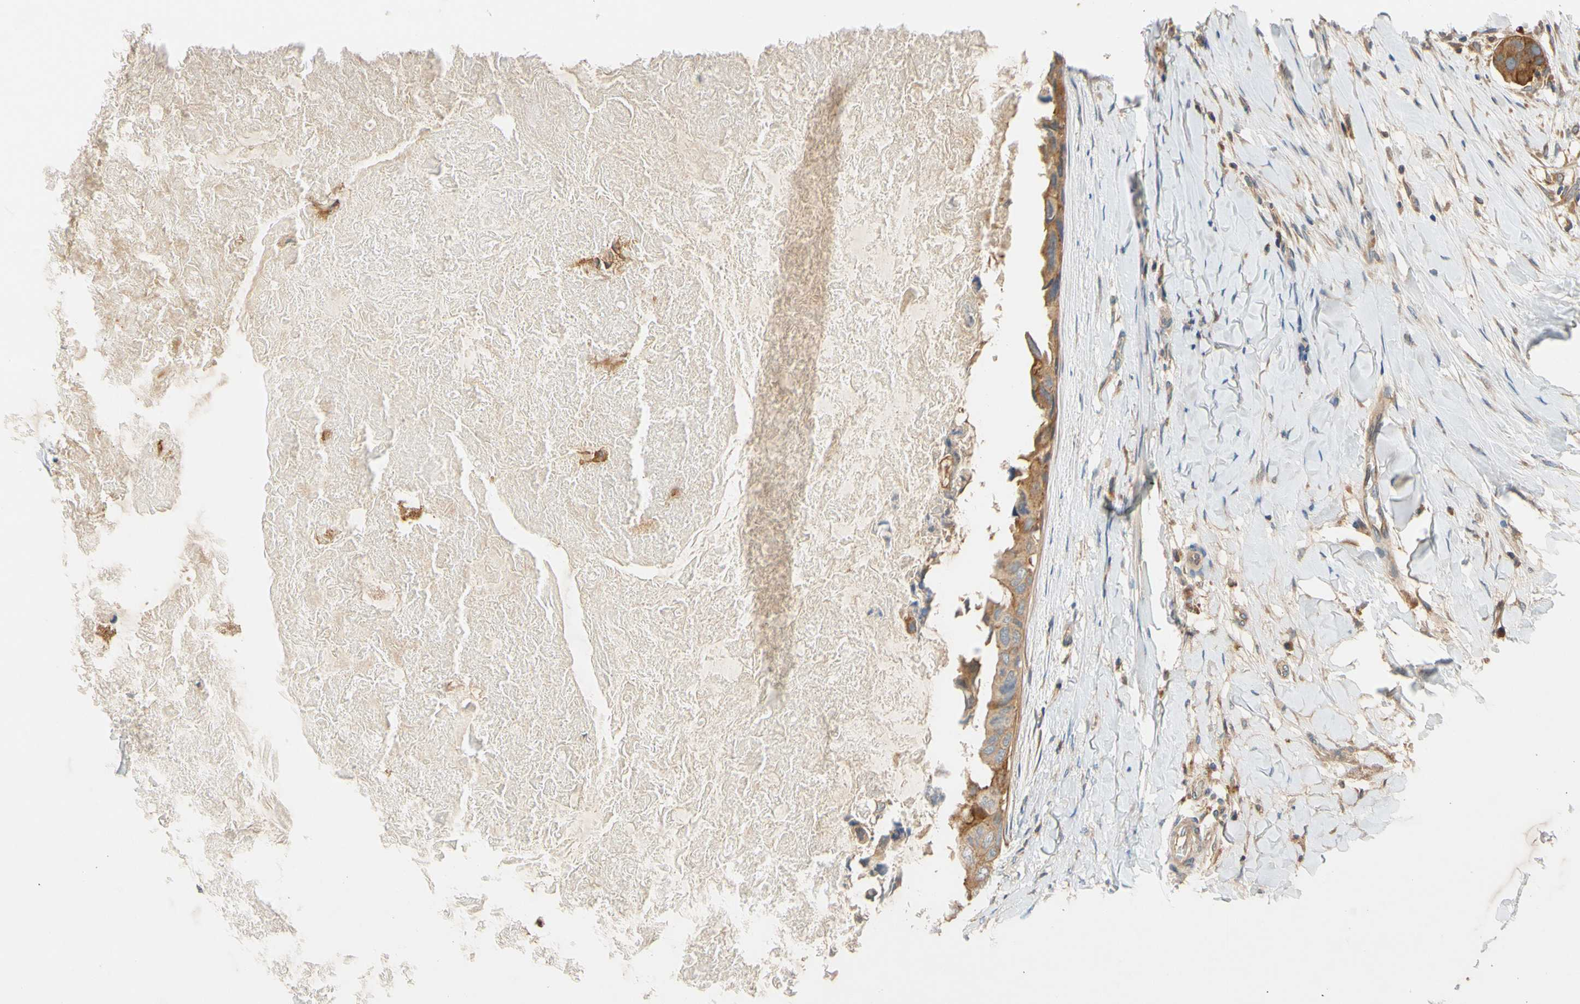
{"staining": {"intensity": "moderate", "quantity": ">75%", "location": "cytoplasmic/membranous"}, "tissue": "breast cancer", "cell_type": "Tumor cells", "image_type": "cancer", "snomed": [{"axis": "morphology", "description": "Duct carcinoma"}, {"axis": "topography", "description": "Breast"}], "caption": "High-magnification brightfield microscopy of intraductal carcinoma (breast) stained with DAB (3,3'-diaminobenzidine) (brown) and counterstained with hematoxylin (blue). tumor cells exhibit moderate cytoplasmic/membranous staining is present in about>75% of cells.", "gene": "USP46", "patient": {"sex": "female", "age": 40}}